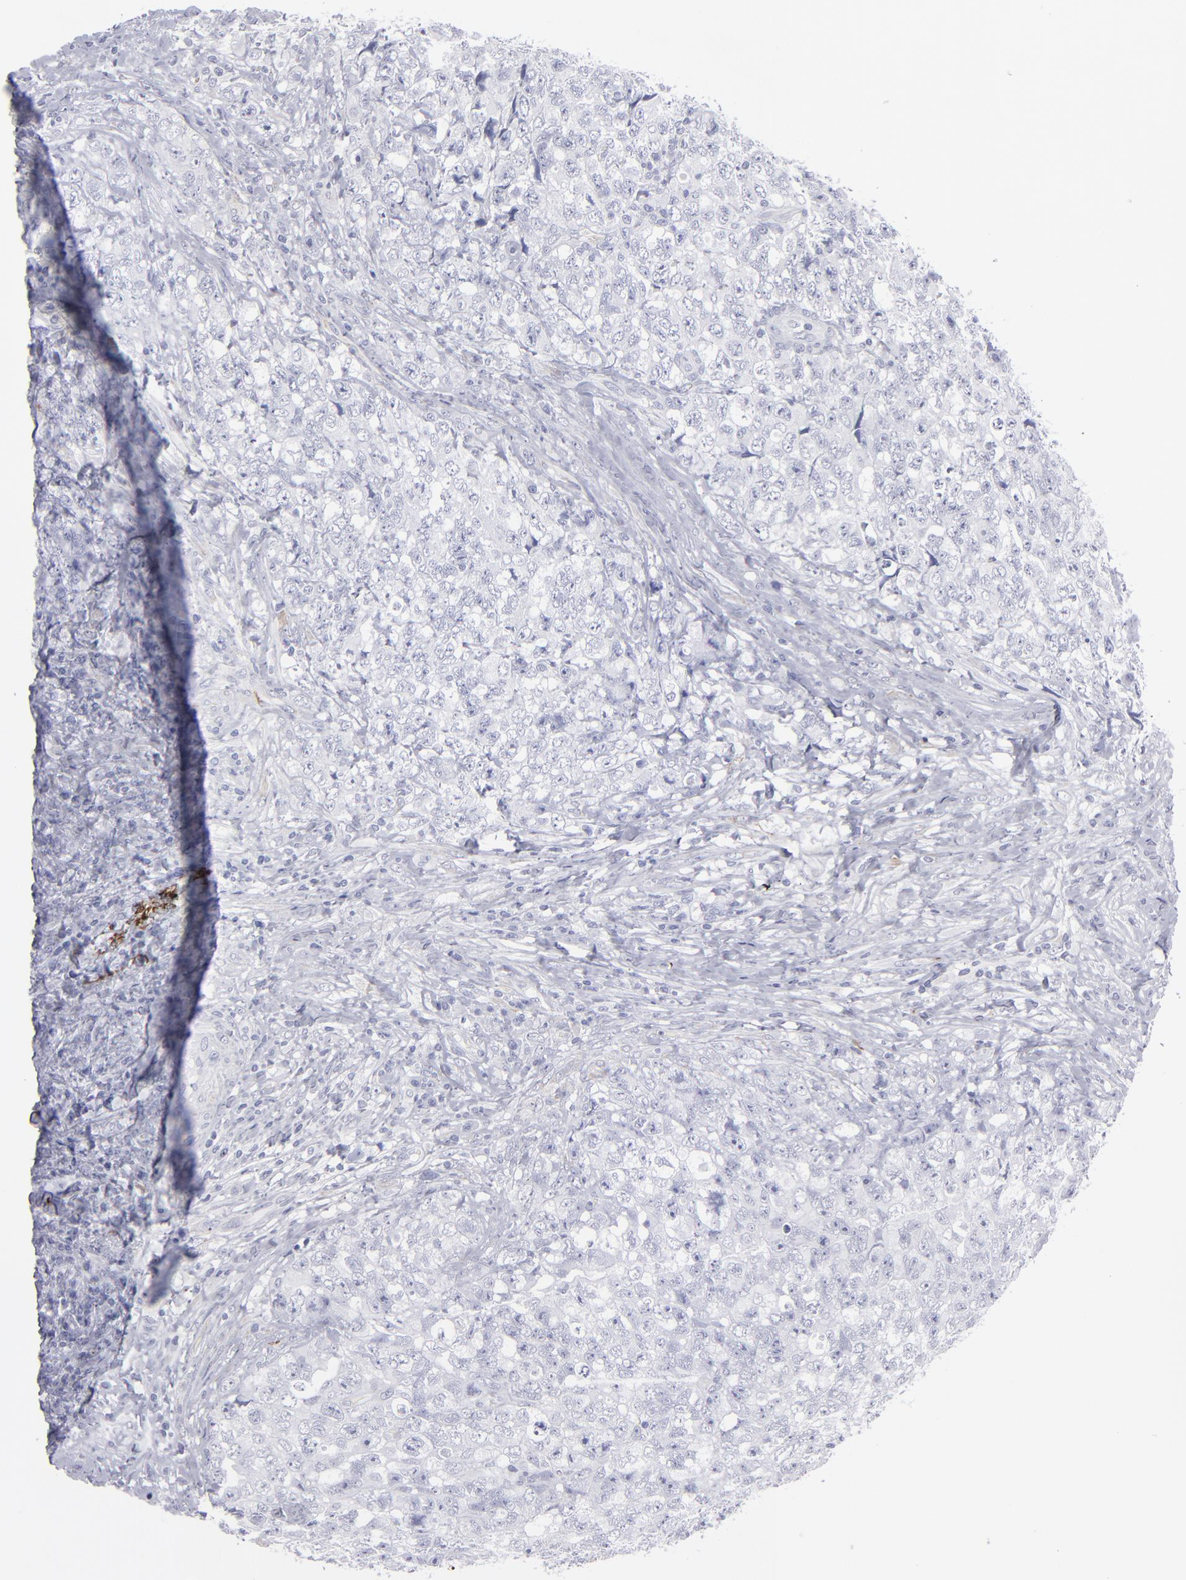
{"staining": {"intensity": "negative", "quantity": "none", "location": "none"}, "tissue": "testis cancer", "cell_type": "Tumor cells", "image_type": "cancer", "snomed": [{"axis": "morphology", "description": "Carcinoma, Embryonal, NOS"}, {"axis": "topography", "description": "Testis"}], "caption": "IHC image of neoplastic tissue: human testis embryonal carcinoma stained with DAB (3,3'-diaminobenzidine) displays no significant protein expression in tumor cells.", "gene": "CADM3", "patient": {"sex": "male", "age": 31}}